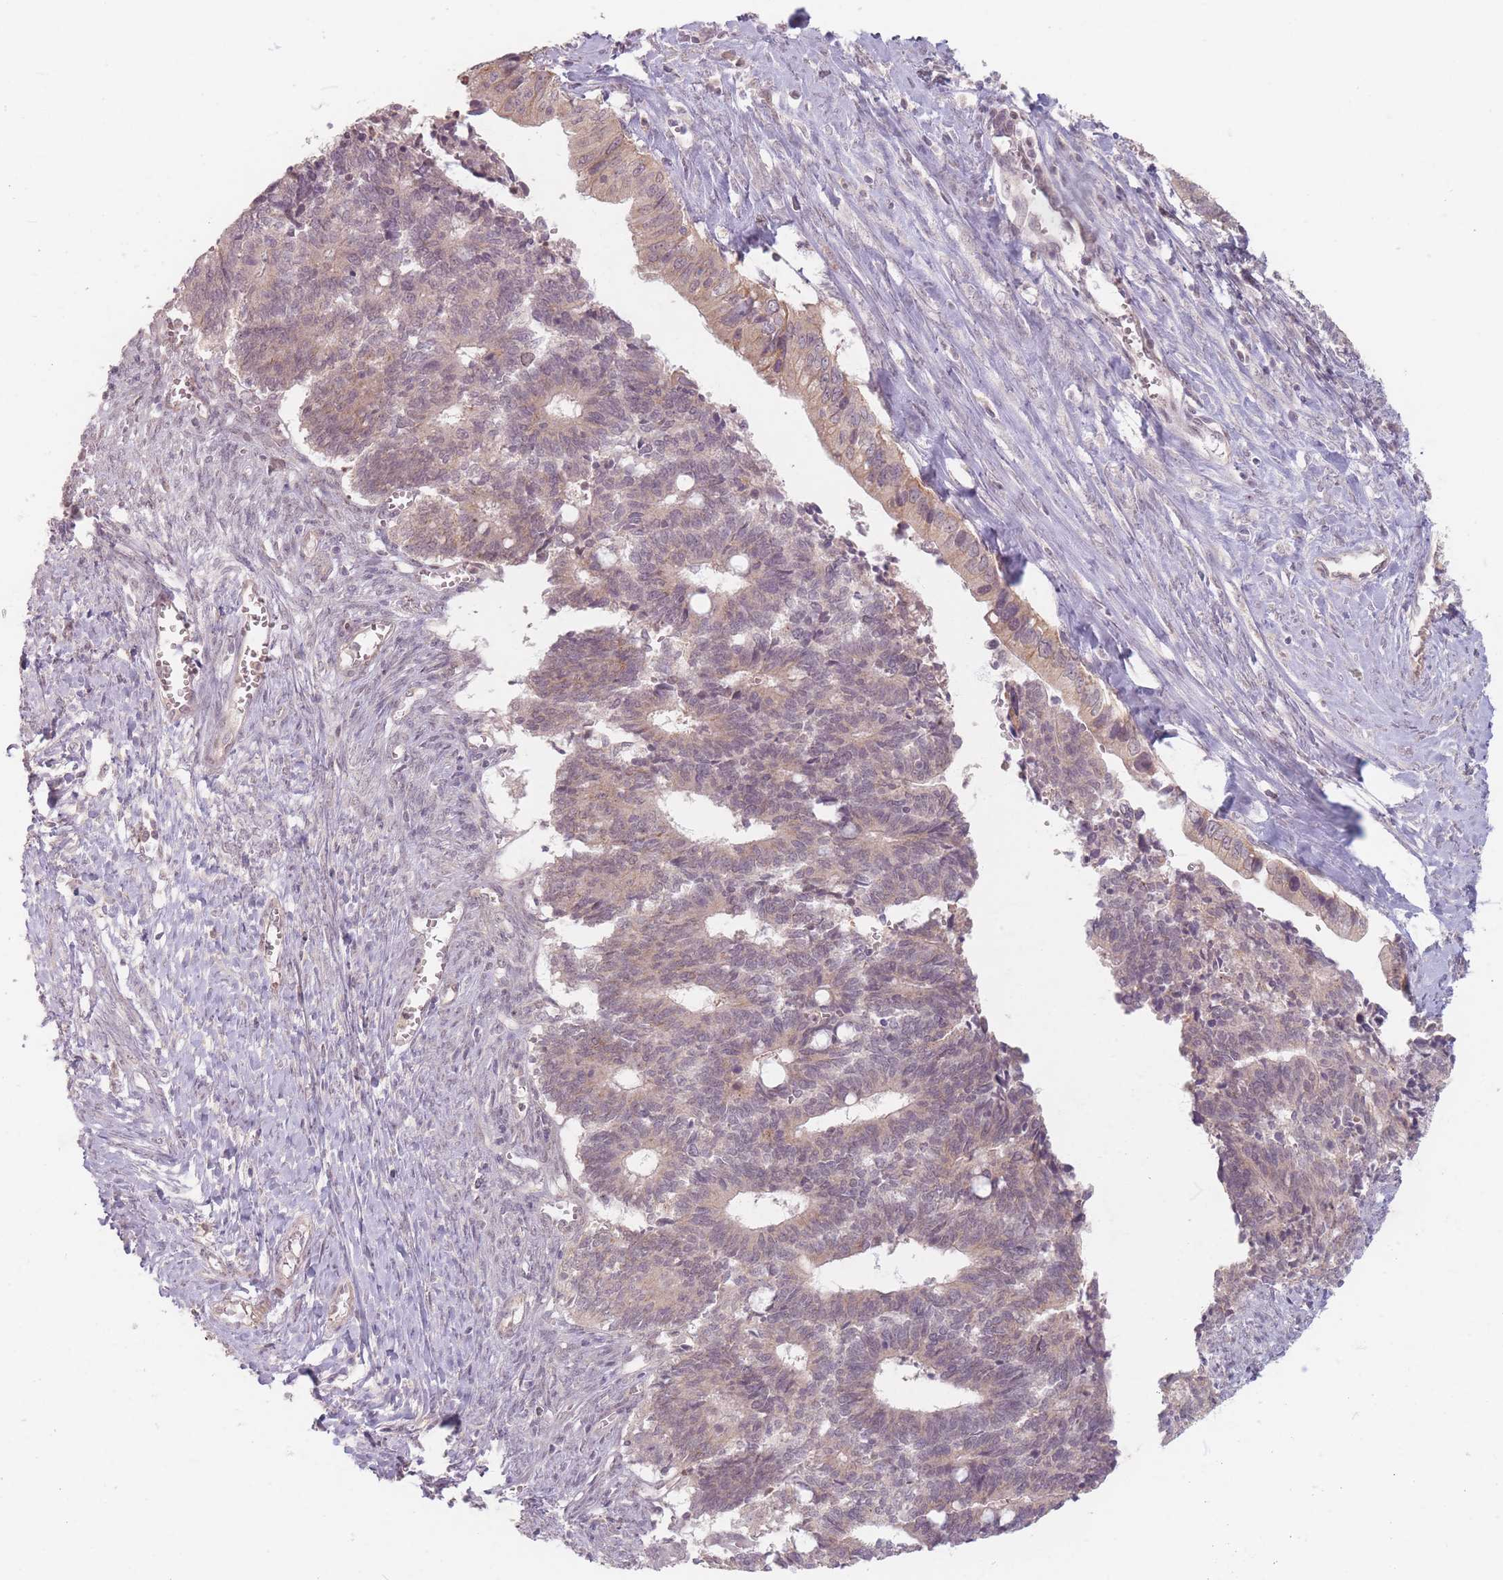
{"staining": {"intensity": "weak", "quantity": ">75%", "location": "cytoplasmic/membranous"}, "tissue": "cervical cancer", "cell_type": "Tumor cells", "image_type": "cancer", "snomed": [{"axis": "morphology", "description": "Adenocarcinoma, NOS"}, {"axis": "topography", "description": "Cervix"}], "caption": "DAB (3,3'-diaminobenzidine) immunohistochemical staining of cervical cancer (adenocarcinoma) demonstrates weak cytoplasmic/membranous protein expression in about >75% of tumor cells.", "gene": "GABRA6", "patient": {"sex": "female", "age": 44}}